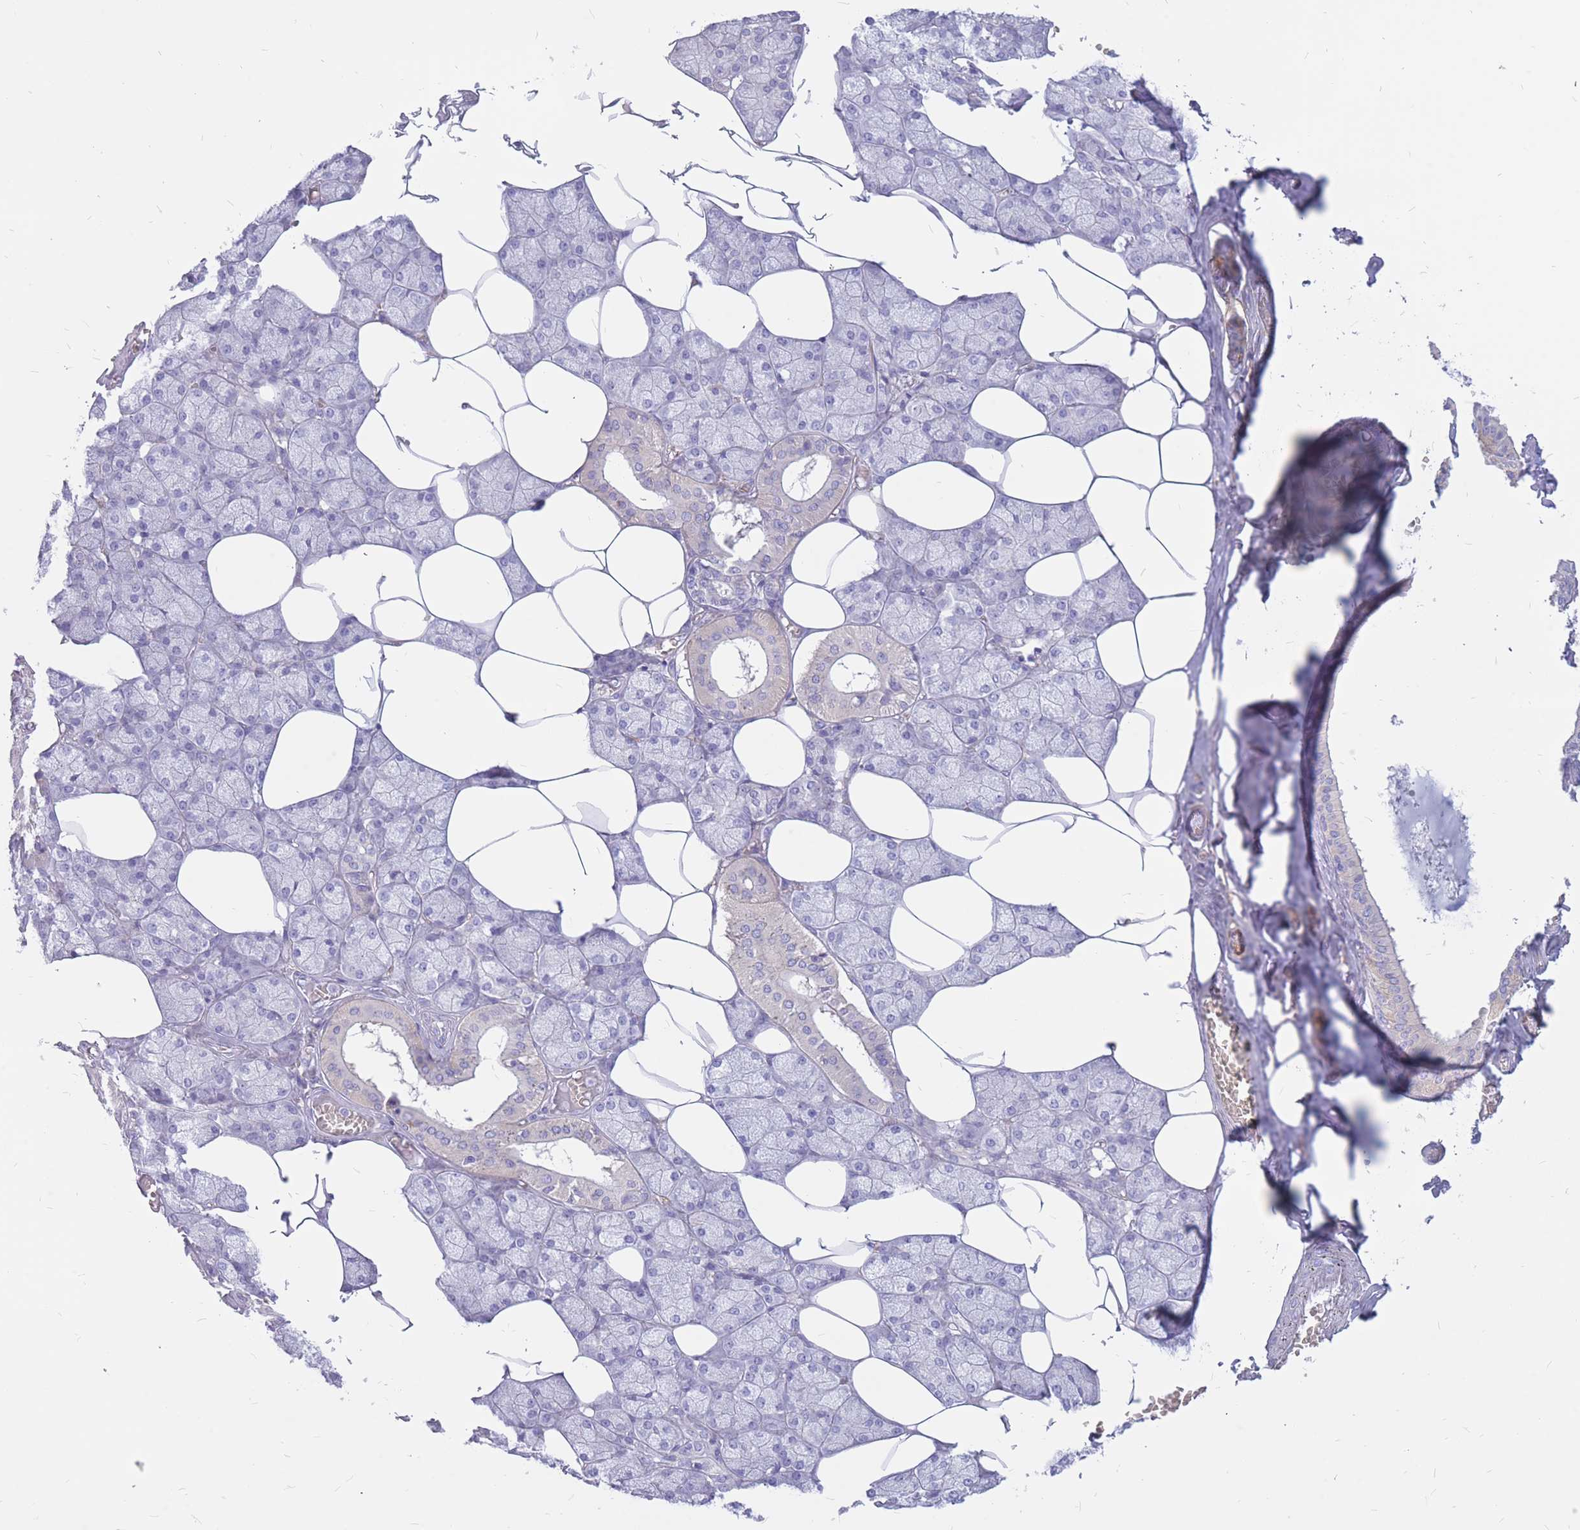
{"staining": {"intensity": "moderate", "quantity": "<25%", "location": "cytoplasmic/membranous"}, "tissue": "salivary gland", "cell_type": "Glandular cells", "image_type": "normal", "snomed": [{"axis": "morphology", "description": "Normal tissue, NOS"}, {"axis": "topography", "description": "Salivary gland"}], "caption": "The photomicrograph displays immunohistochemical staining of benign salivary gland. There is moderate cytoplasmic/membranous positivity is appreciated in about <25% of glandular cells. Nuclei are stained in blue.", "gene": "ADD2", "patient": {"sex": "male", "age": 62}}